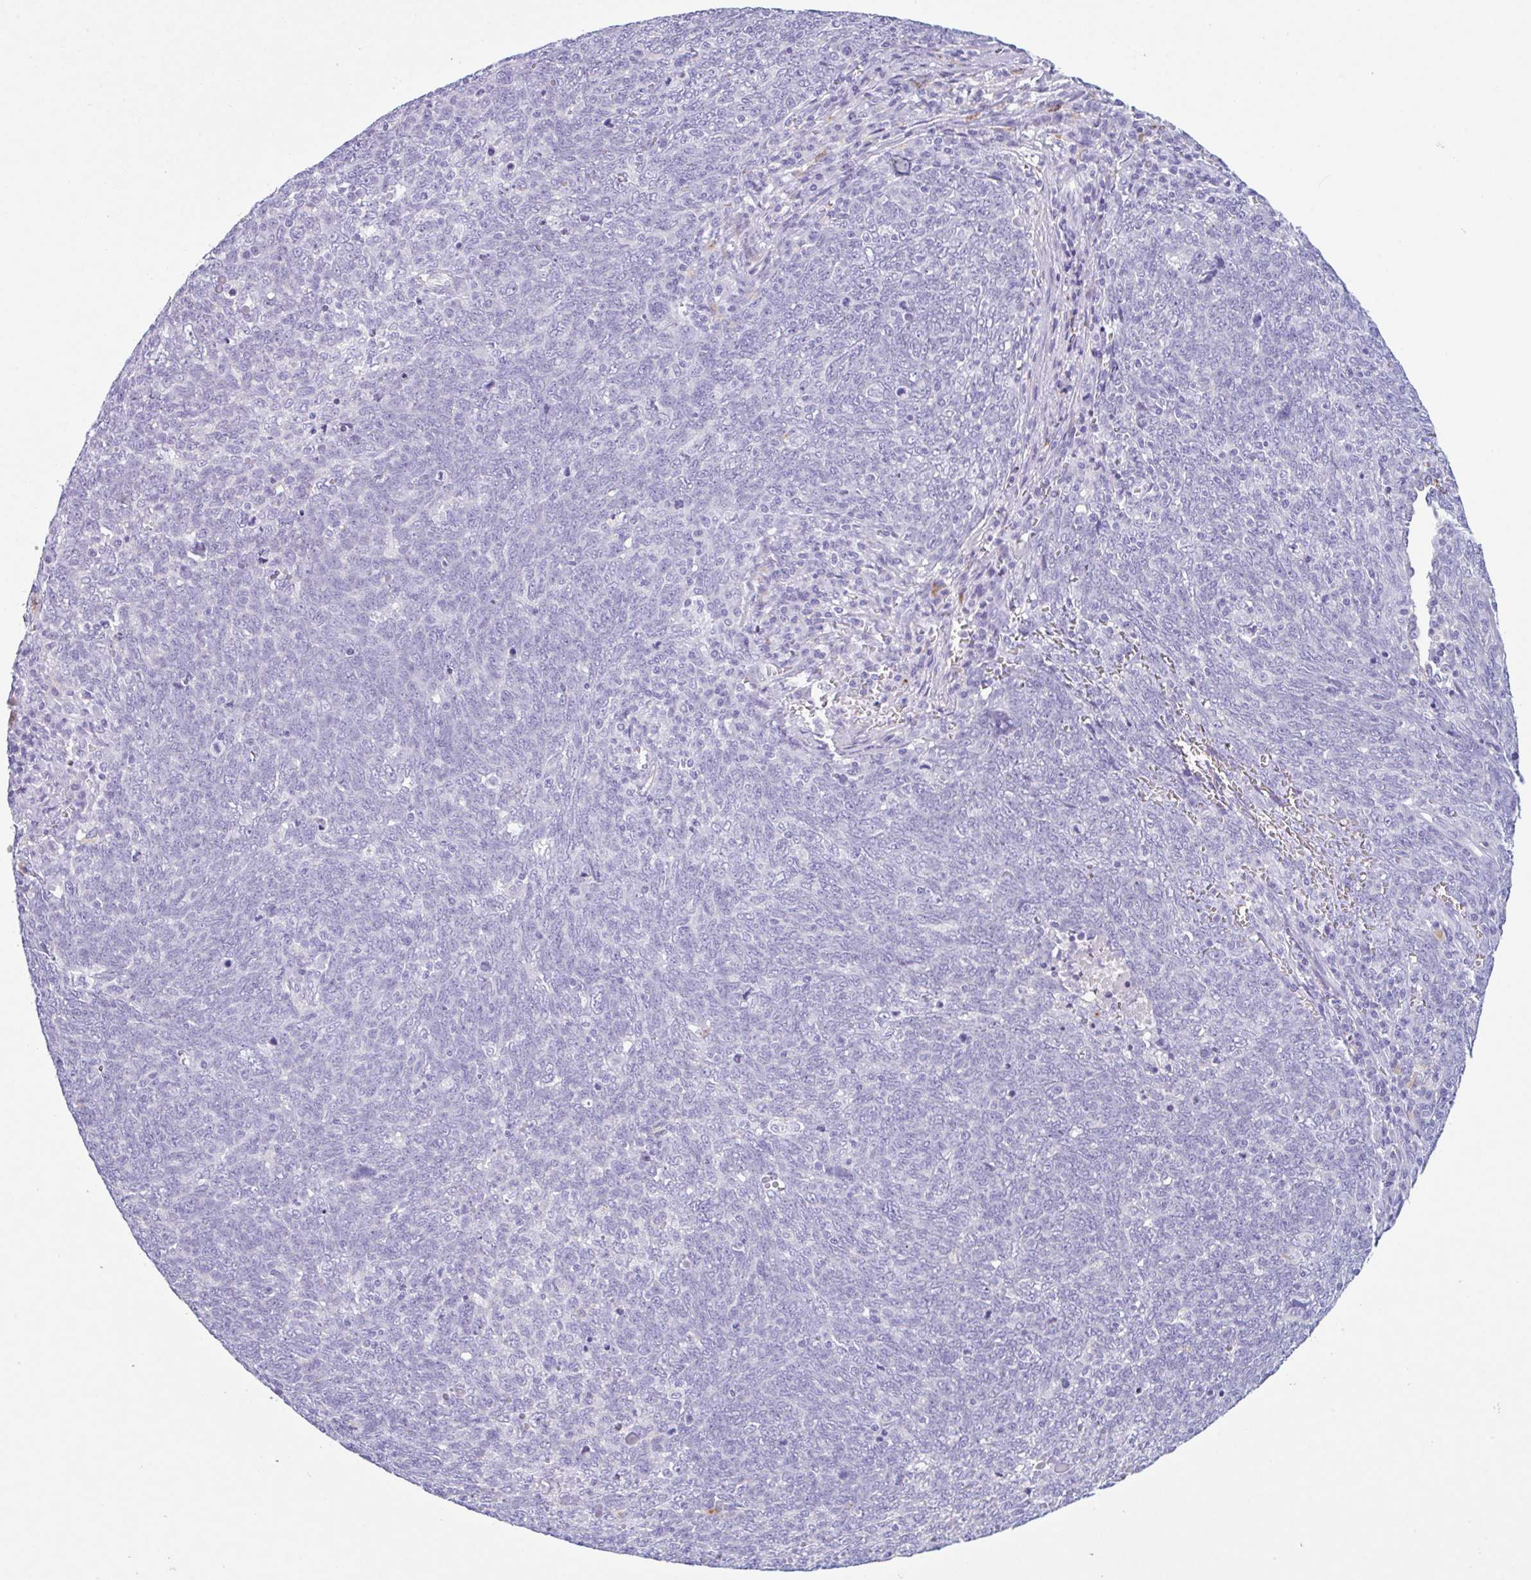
{"staining": {"intensity": "negative", "quantity": "none", "location": "none"}, "tissue": "lung cancer", "cell_type": "Tumor cells", "image_type": "cancer", "snomed": [{"axis": "morphology", "description": "Squamous cell carcinoma, NOS"}, {"axis": "topography", "description": "Lung"}], "caption": "This photomicrograph is of squamous cell carcinoma (lung) stained with immunohistochemistry to label a protein in brown with the nuclei are counter-stained blue. There is no expression in tumor cells.", "gene": "DTWD2", "patient": {"sex": "female", "age": 72}}